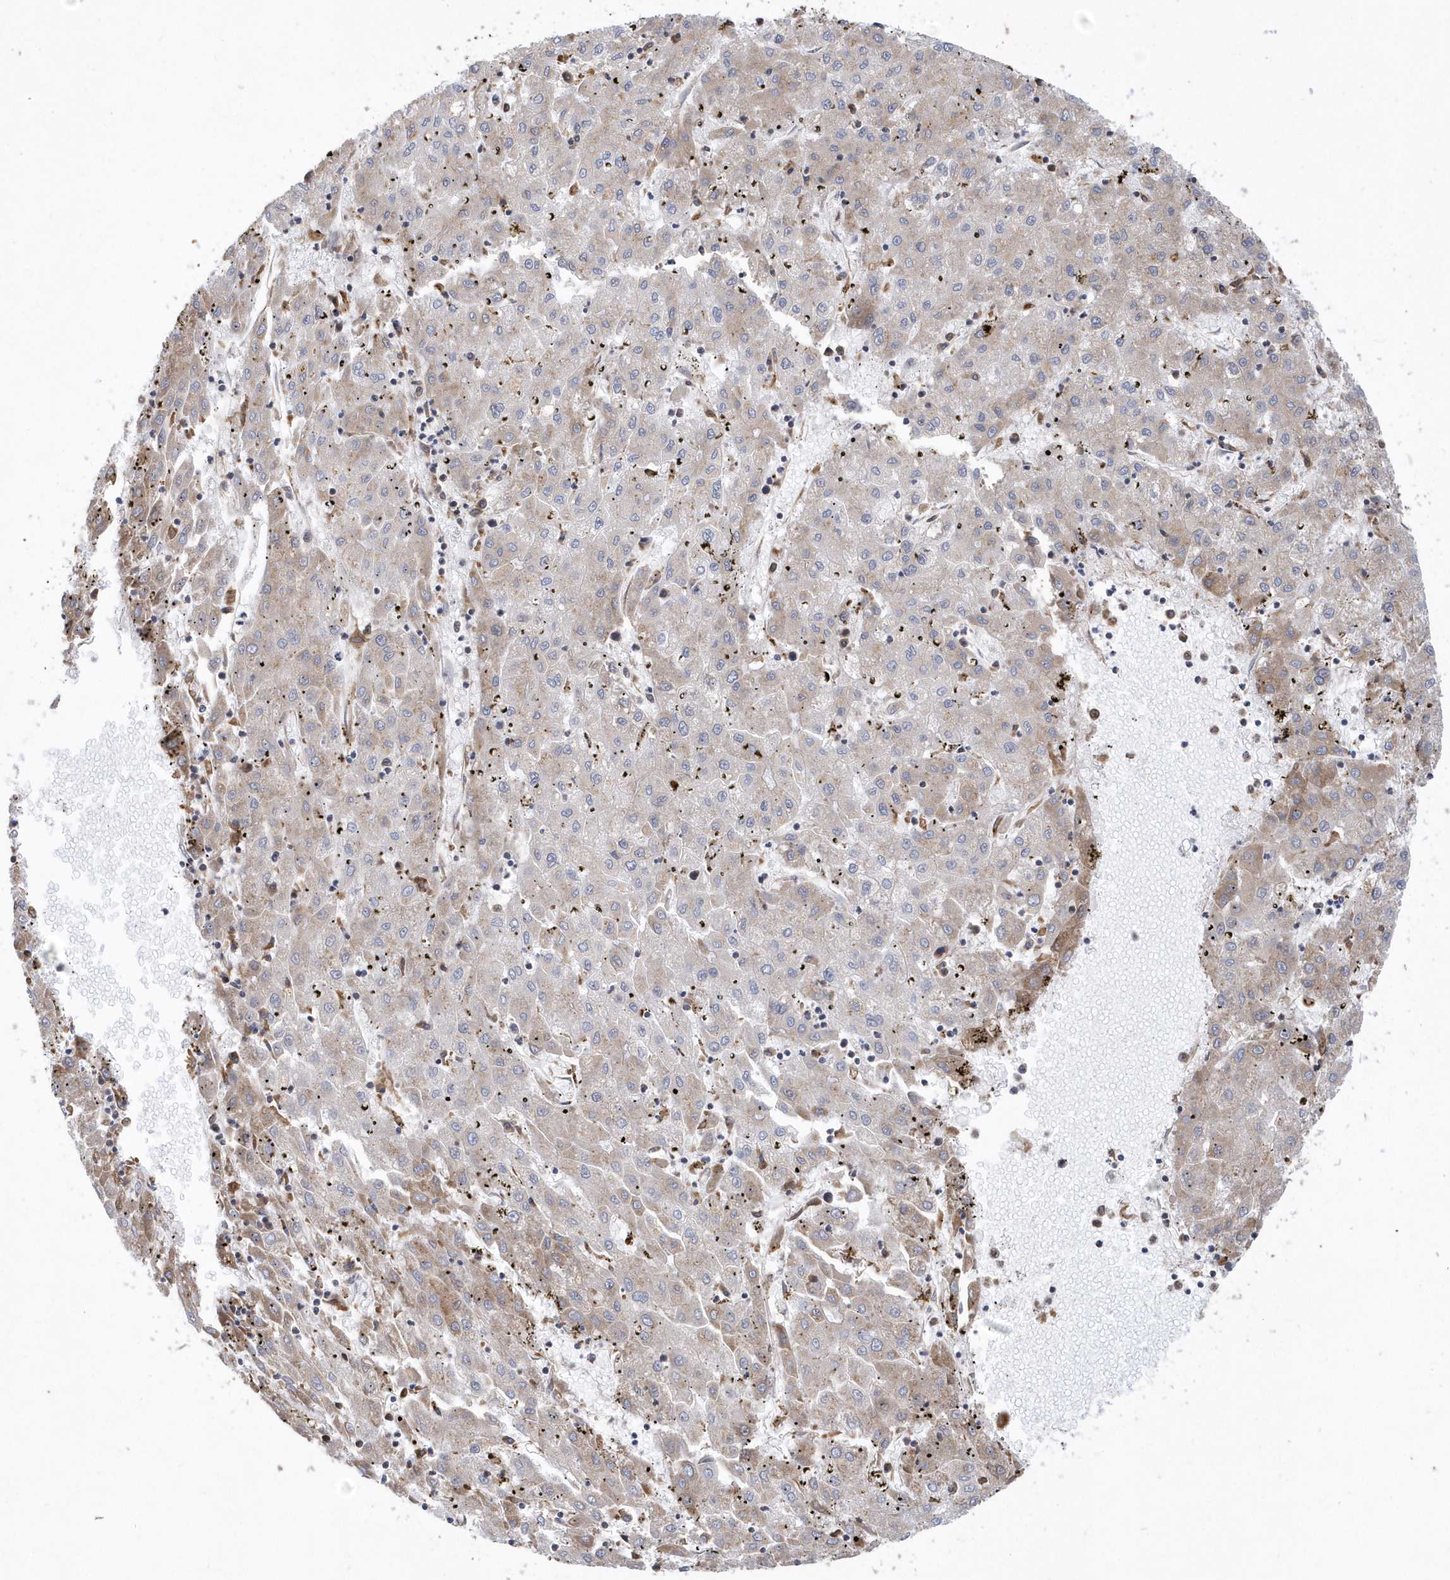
{"staining": {"intensity": "moderate", "quantity": "25%-75%", "location": "cytoplasmic/membranous"}, "tissue": "liver cancer", "cell_type": "Tumor cells", "image_type": "cancer", "snomed": [{"axis": "morphology", "description": "Carcinoma, Hepatocellular, NOS"}, {"axis": "topography", "description": "Liver"}], "caption": "DAB immunohistochemical staining of liver hepatocellular carcinoma reveals moderate cytoplasmic/membranous protein positivity in approximately 25%-75% of tumor cells.", "gene": "VAMP7", "patient": {"sex": "male", "age": 72}}